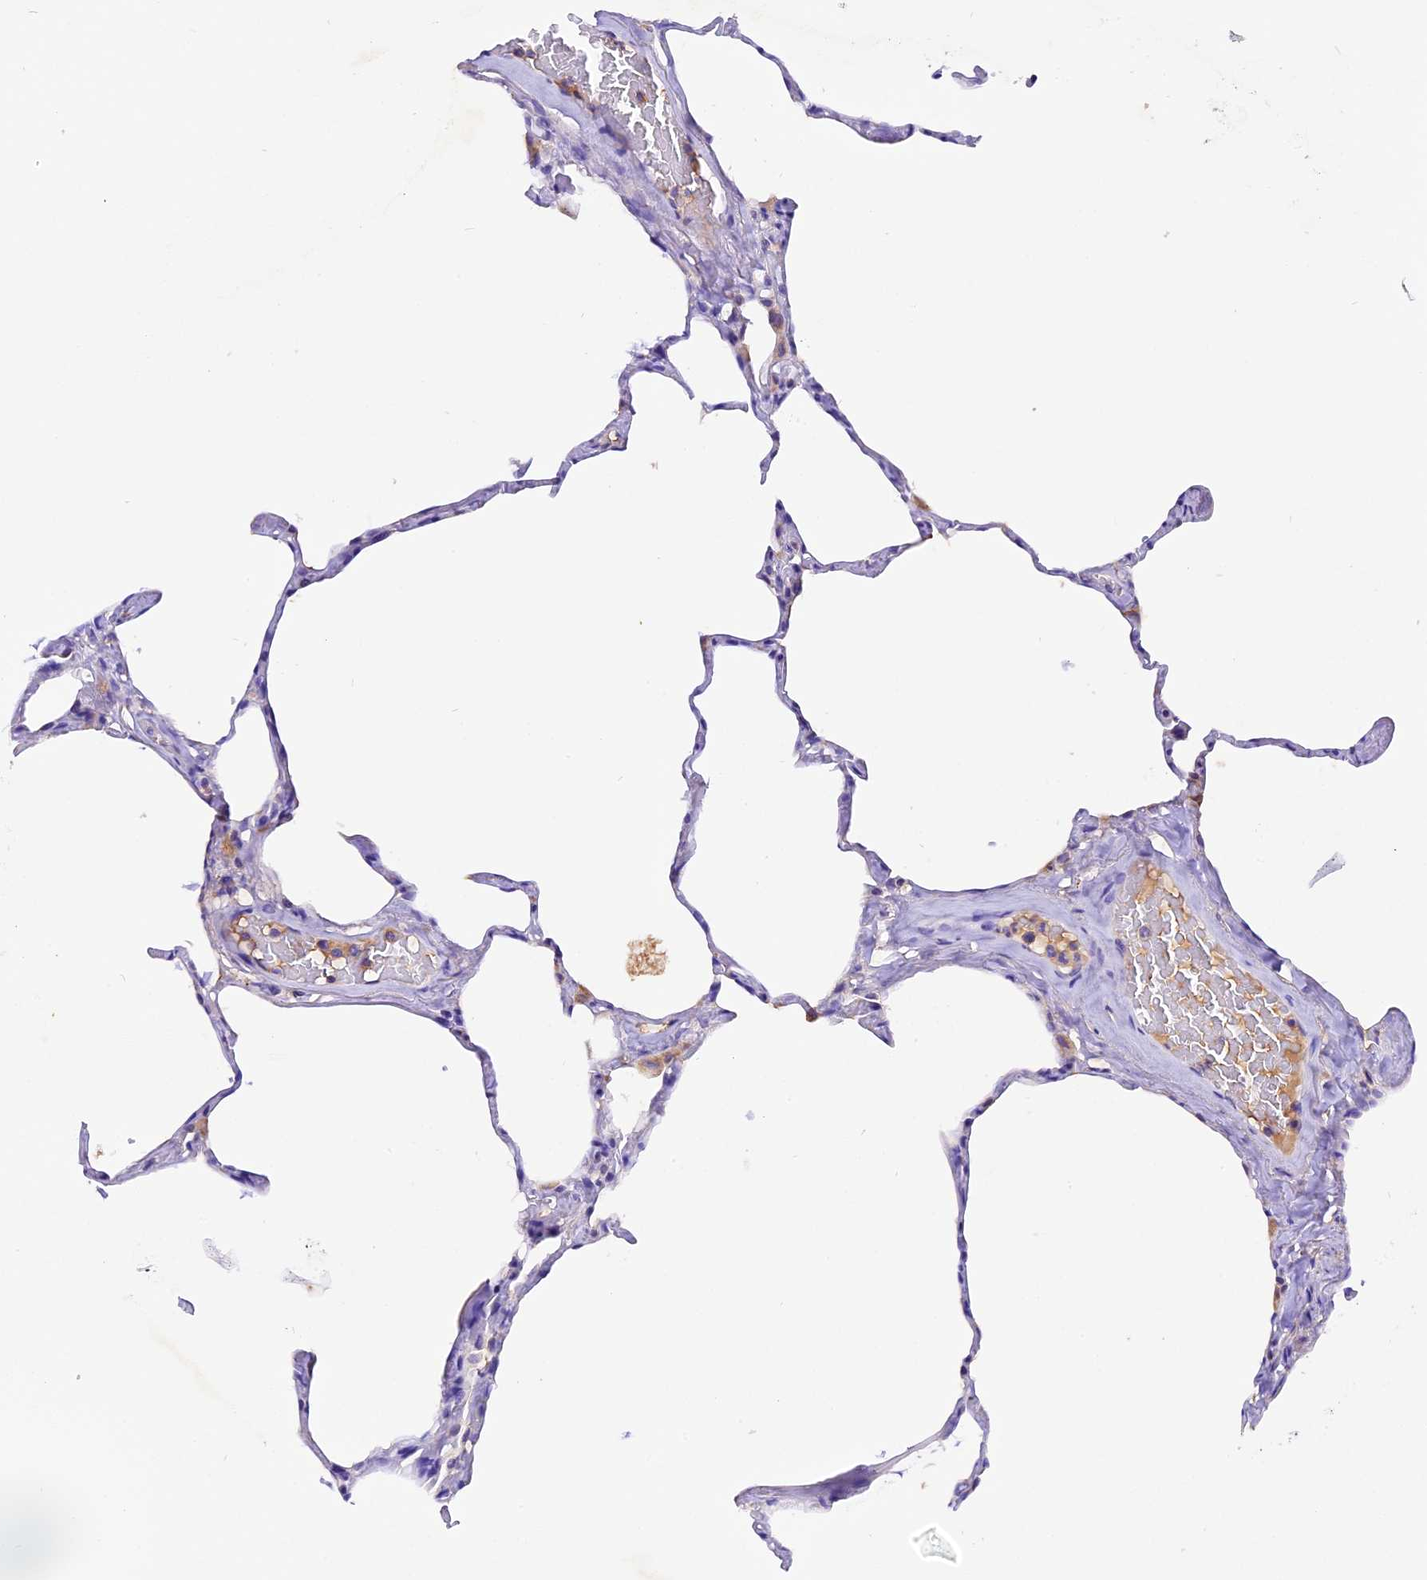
{"staining": {"intensity": "negative", "quantity": "none", "location": "none"}, "tissue": "lung", "cell_type": "Alveolar cells", "image_type": "normal", "snomed": [{"axis": "morphology", "description": "Normal tissue, NOS"}, {"axis": "topography", "description": "Lung"}], "caption": "DAB immunohistochemical staining of unremarkable lung demonstrates no significant positivity in alveolar cells. The staining was performed using DAB to visualize the protein expression in brown, while the nuclei were stained in blue with hematoxylin (Magnification: 20x).", "gene": "SIX5", "patient": {"sex": "male", "age": 65}}